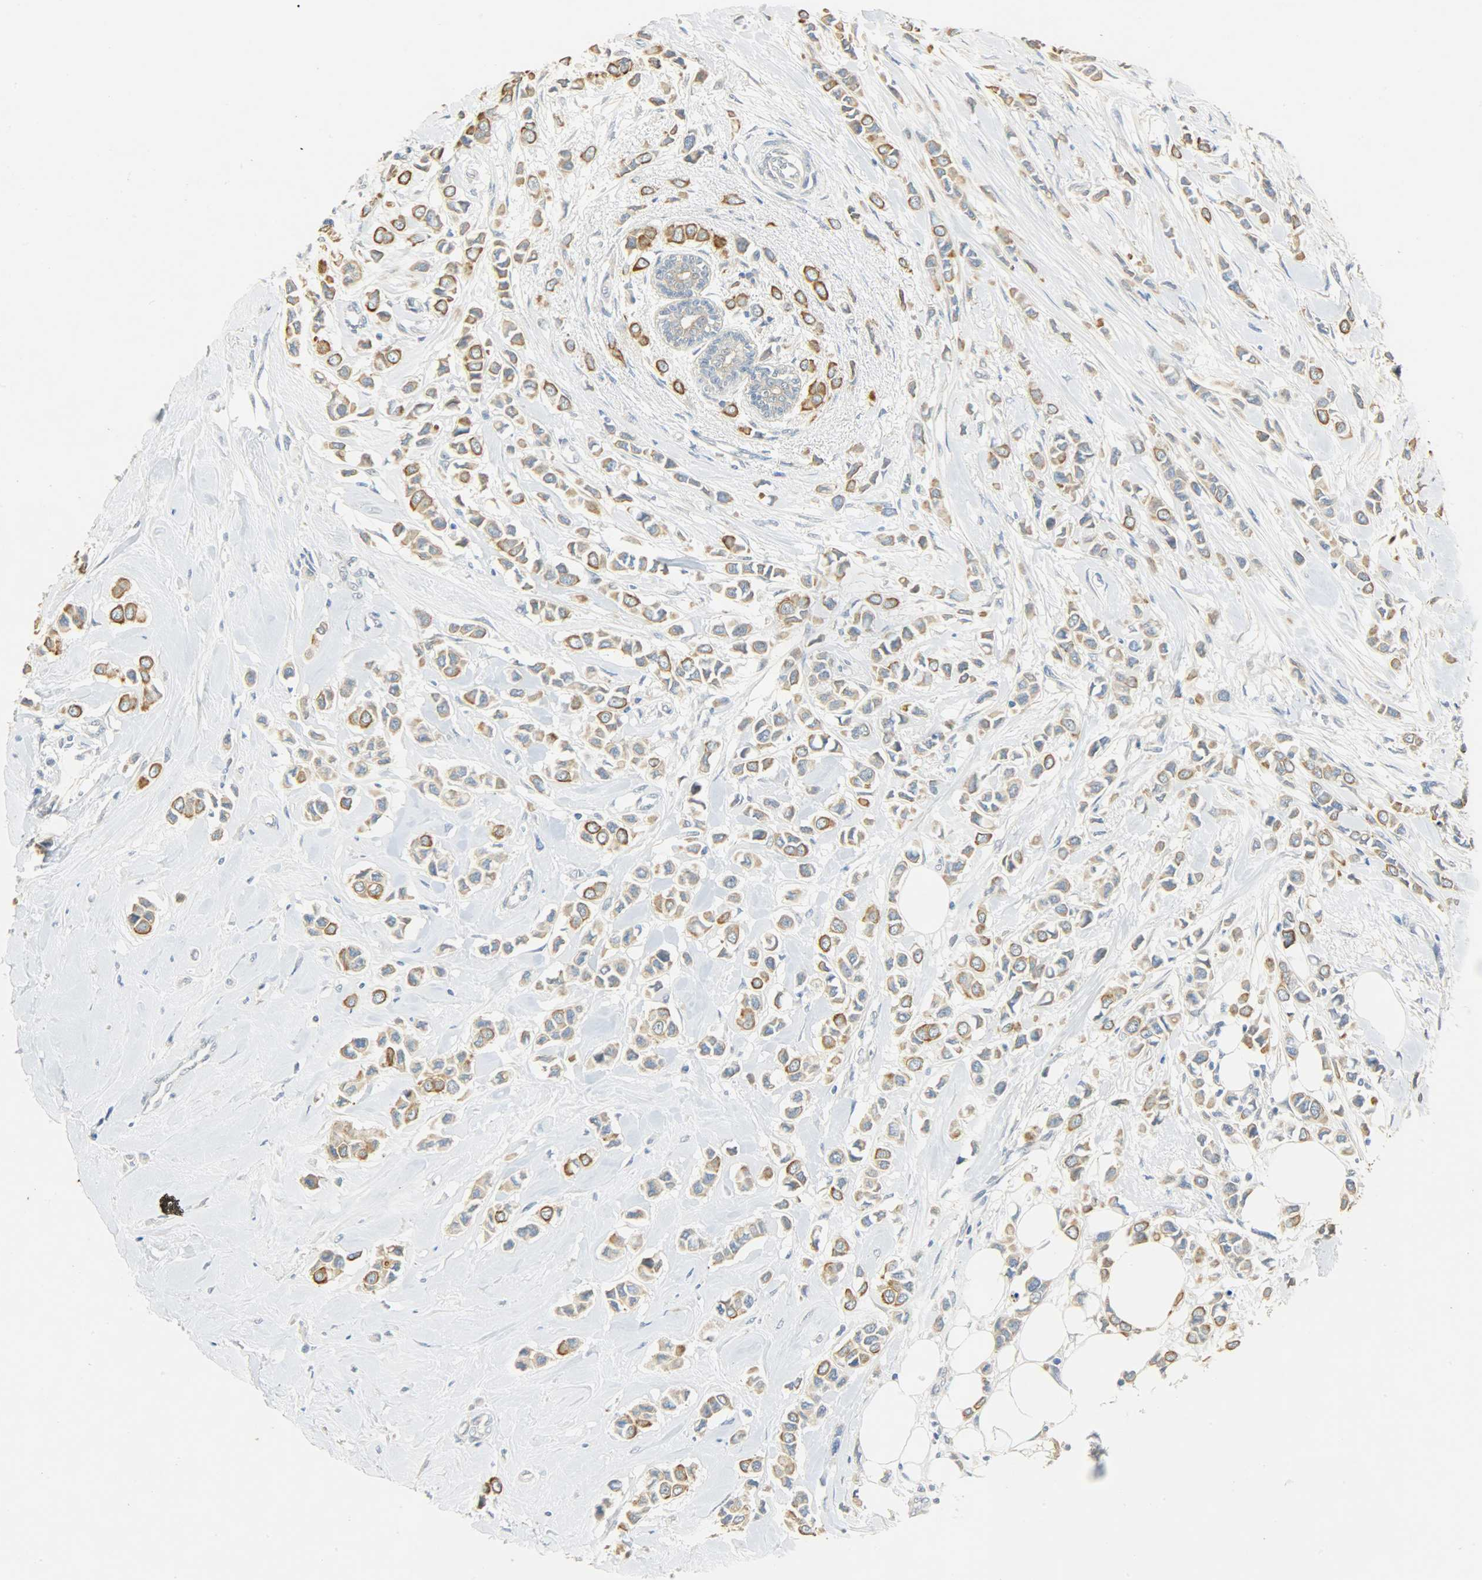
{"staining": {"intensity": "strong", "quantity": ">75%", "location": "cytoplasmic/membranous"}, "tissue": "breast cancer", "cell_type": "Tumor cells", "image_type": "cancer", "snomed": [{"axis": "morphology", "description": "Lobular carcinoma"}, {"axis": "topography", "description": "Breast"}], "caption": "Breast lobular carcinoma stained with a protein marker demonstrates strong staining in tumor cells.", "gene": "USP13", "patient": {"sex": "female", "age": 51}}